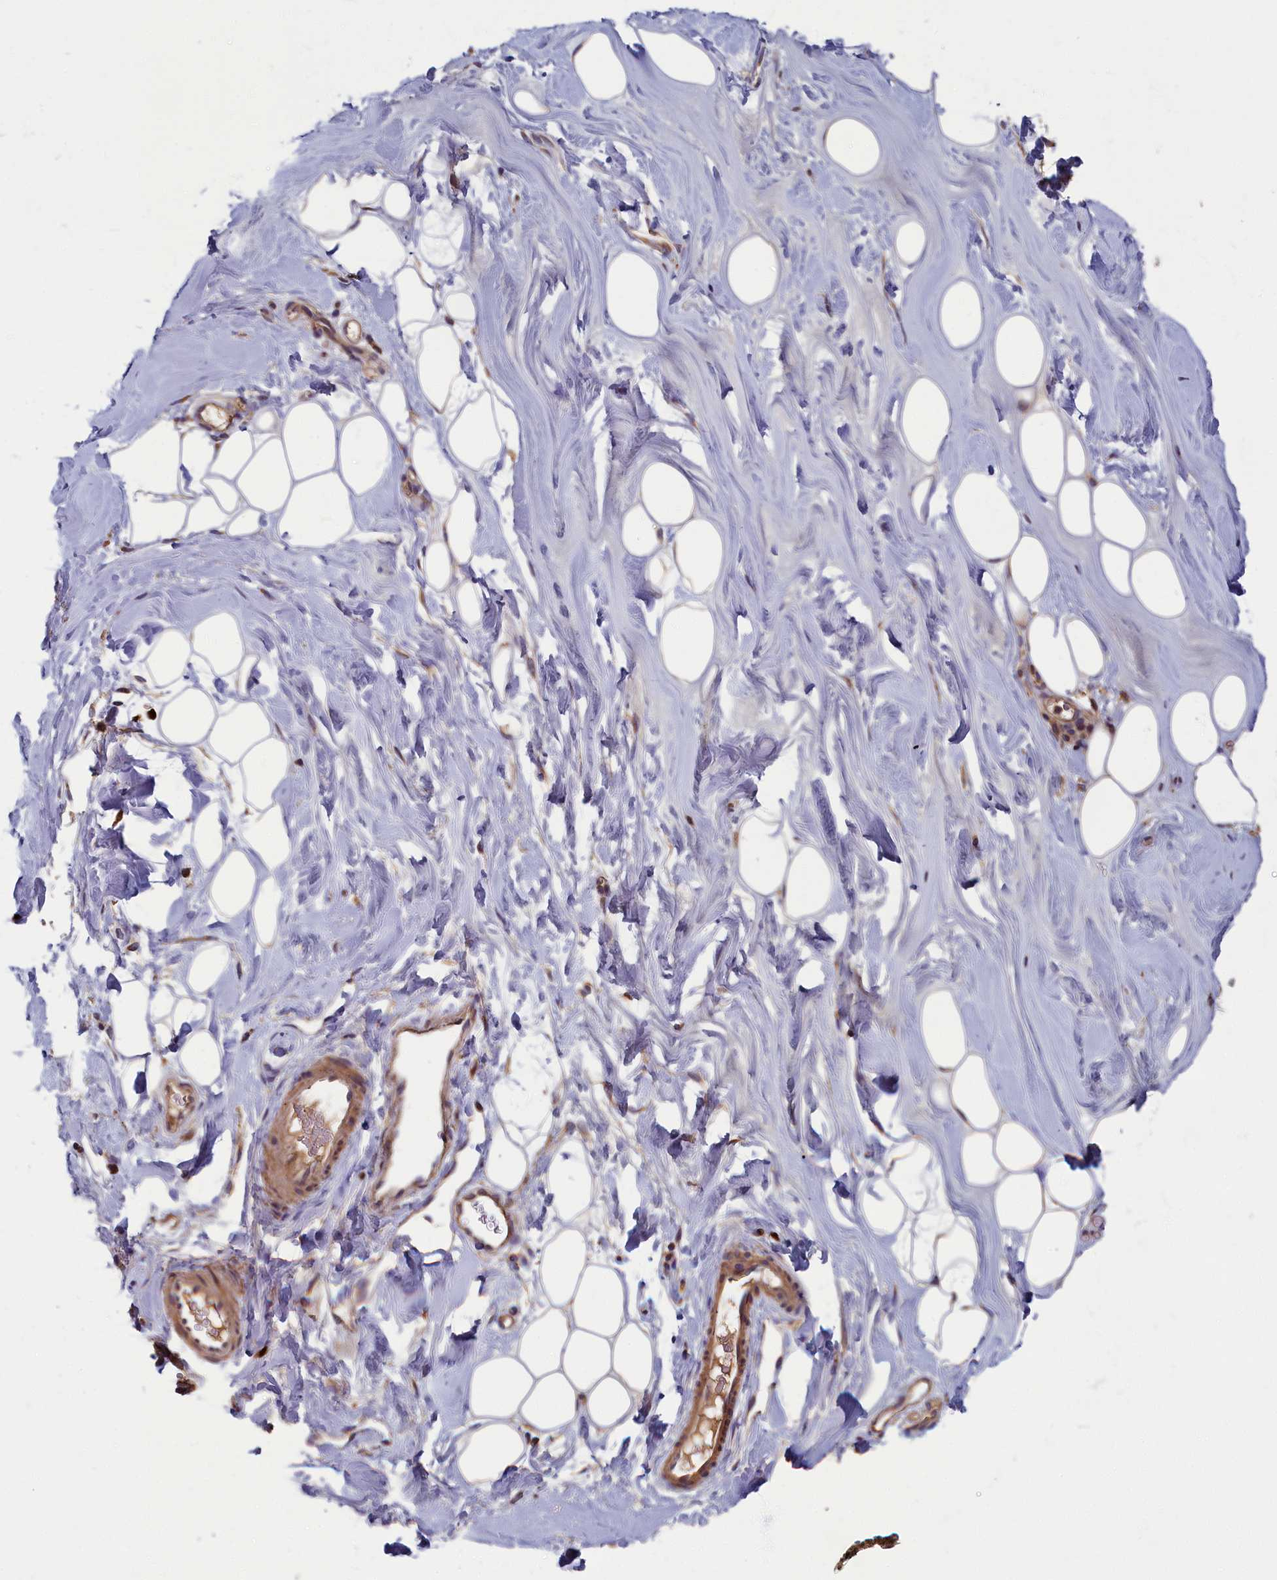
{"staining": {"intensity": "negative", "quantity": "none", "location": "none"}, "tissue": "adipose tissue", "cell_type": "Adipocytes", "image_type": "normal", "snomed": [{"axis": "morphology", "description": "Normal tissue, NOS"}, {"axis": "topography", "description": "Breast"}], "caption": "DAB immunohistochemical staining of normal adipose tissue displays no significant expression in adipocytes.", "gene": "TNK2", "patient": {"sex": "female", "age": 26}}